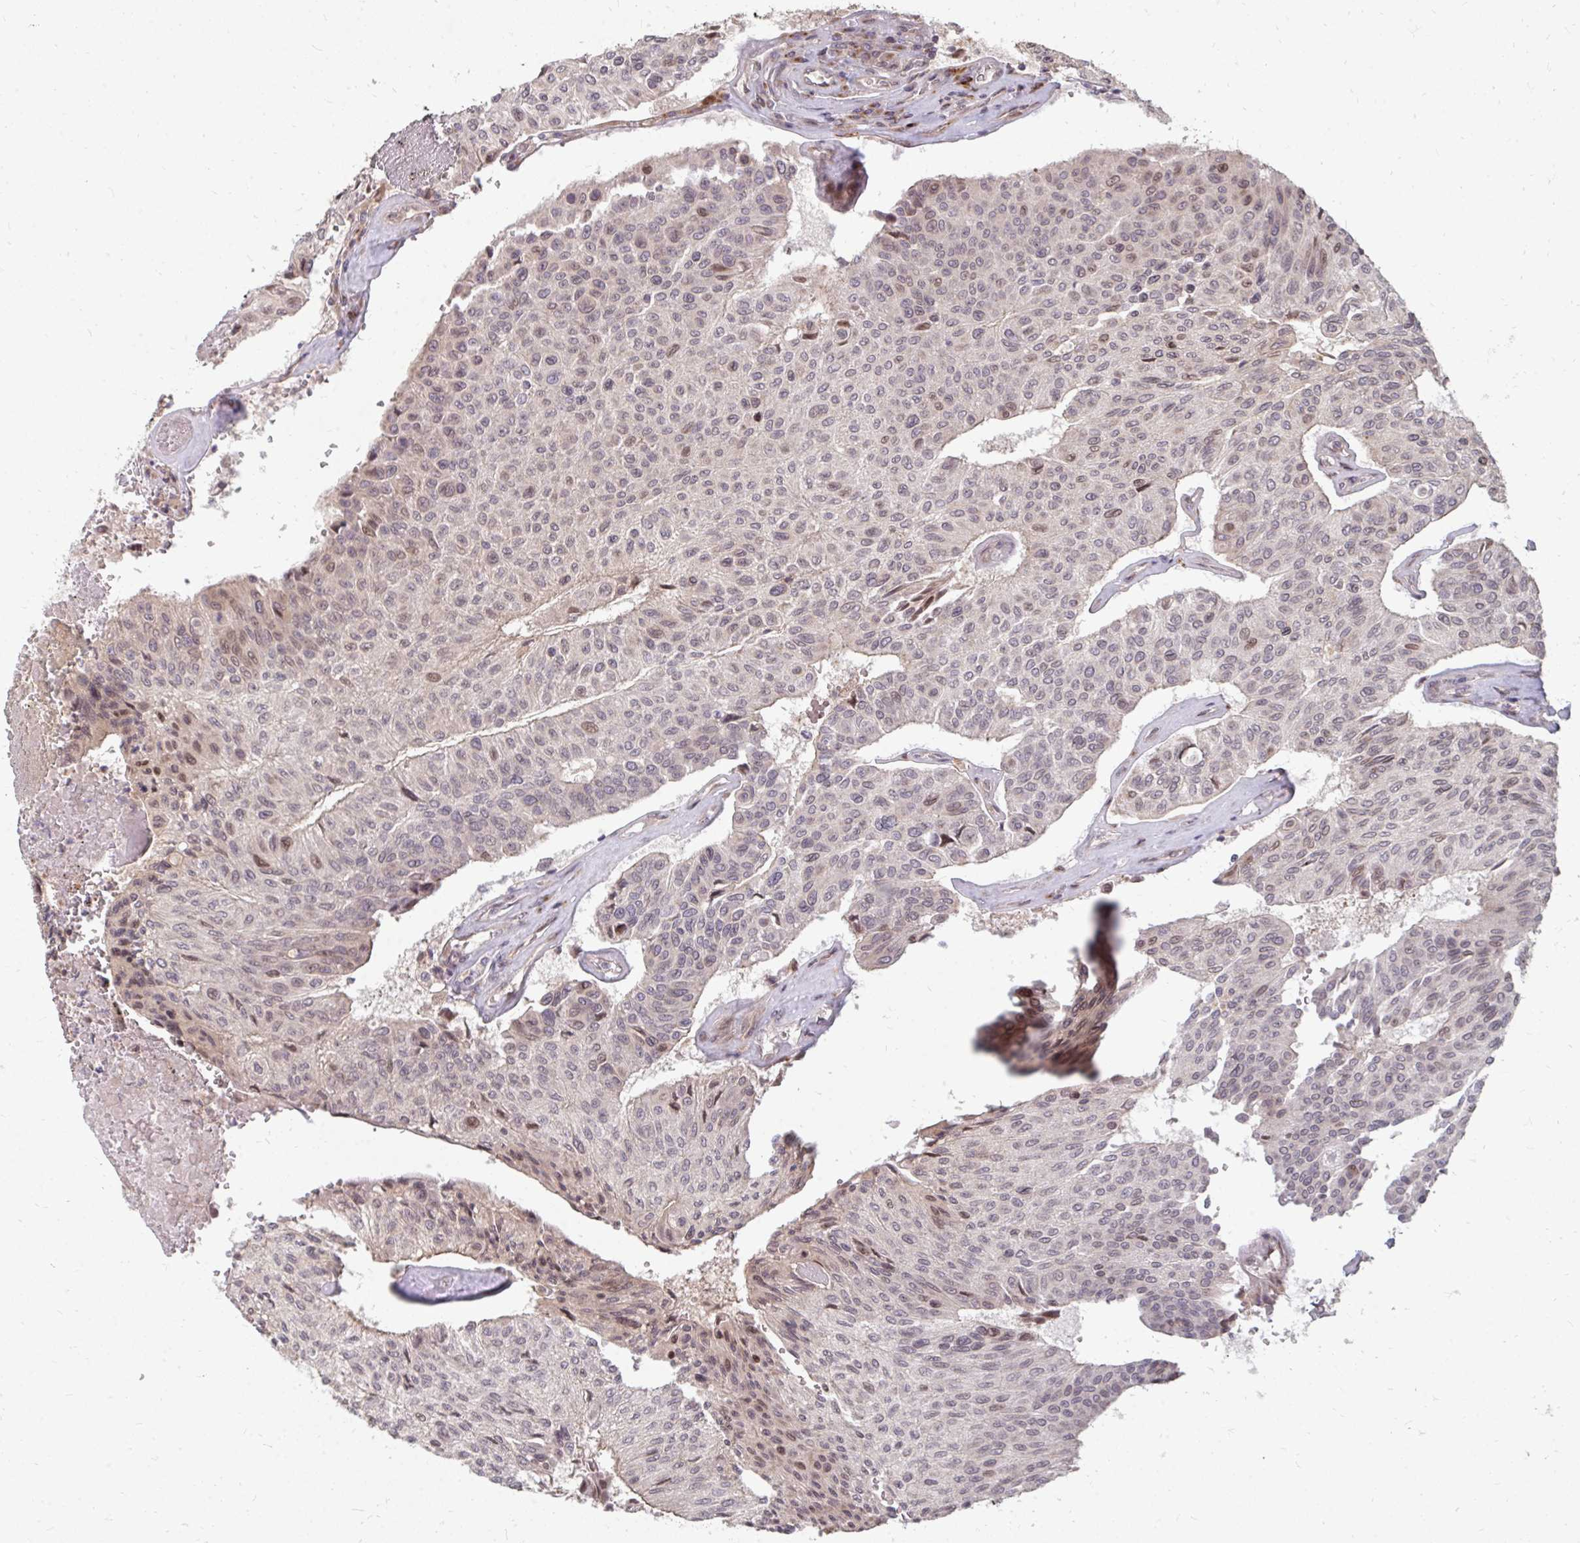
{"staining": {"intensity": "moderate", "quantity": "25%-75%", "location": "cytoplasmic/membranous,nuclear"}, "tissue": "urothelial cancer", "cell_type": "Tumor cells", "image_type": "cancer", "snomed": [{"axis": "morphology", "description": "Urothelial carcinoma, High grade"}, {"axis": "topography", "description": "Urinary bladder"}], "caption": "A high-resolution micrograph shows IHC staining of high-grade urothelial carcinoma, which exhibits moderate cytoplasmic/membranous and nuclear expression in approximately 25%-75% of tumor cells.", "gene": "ZNF285", "patient": {"sex": "male", "age": 66}}